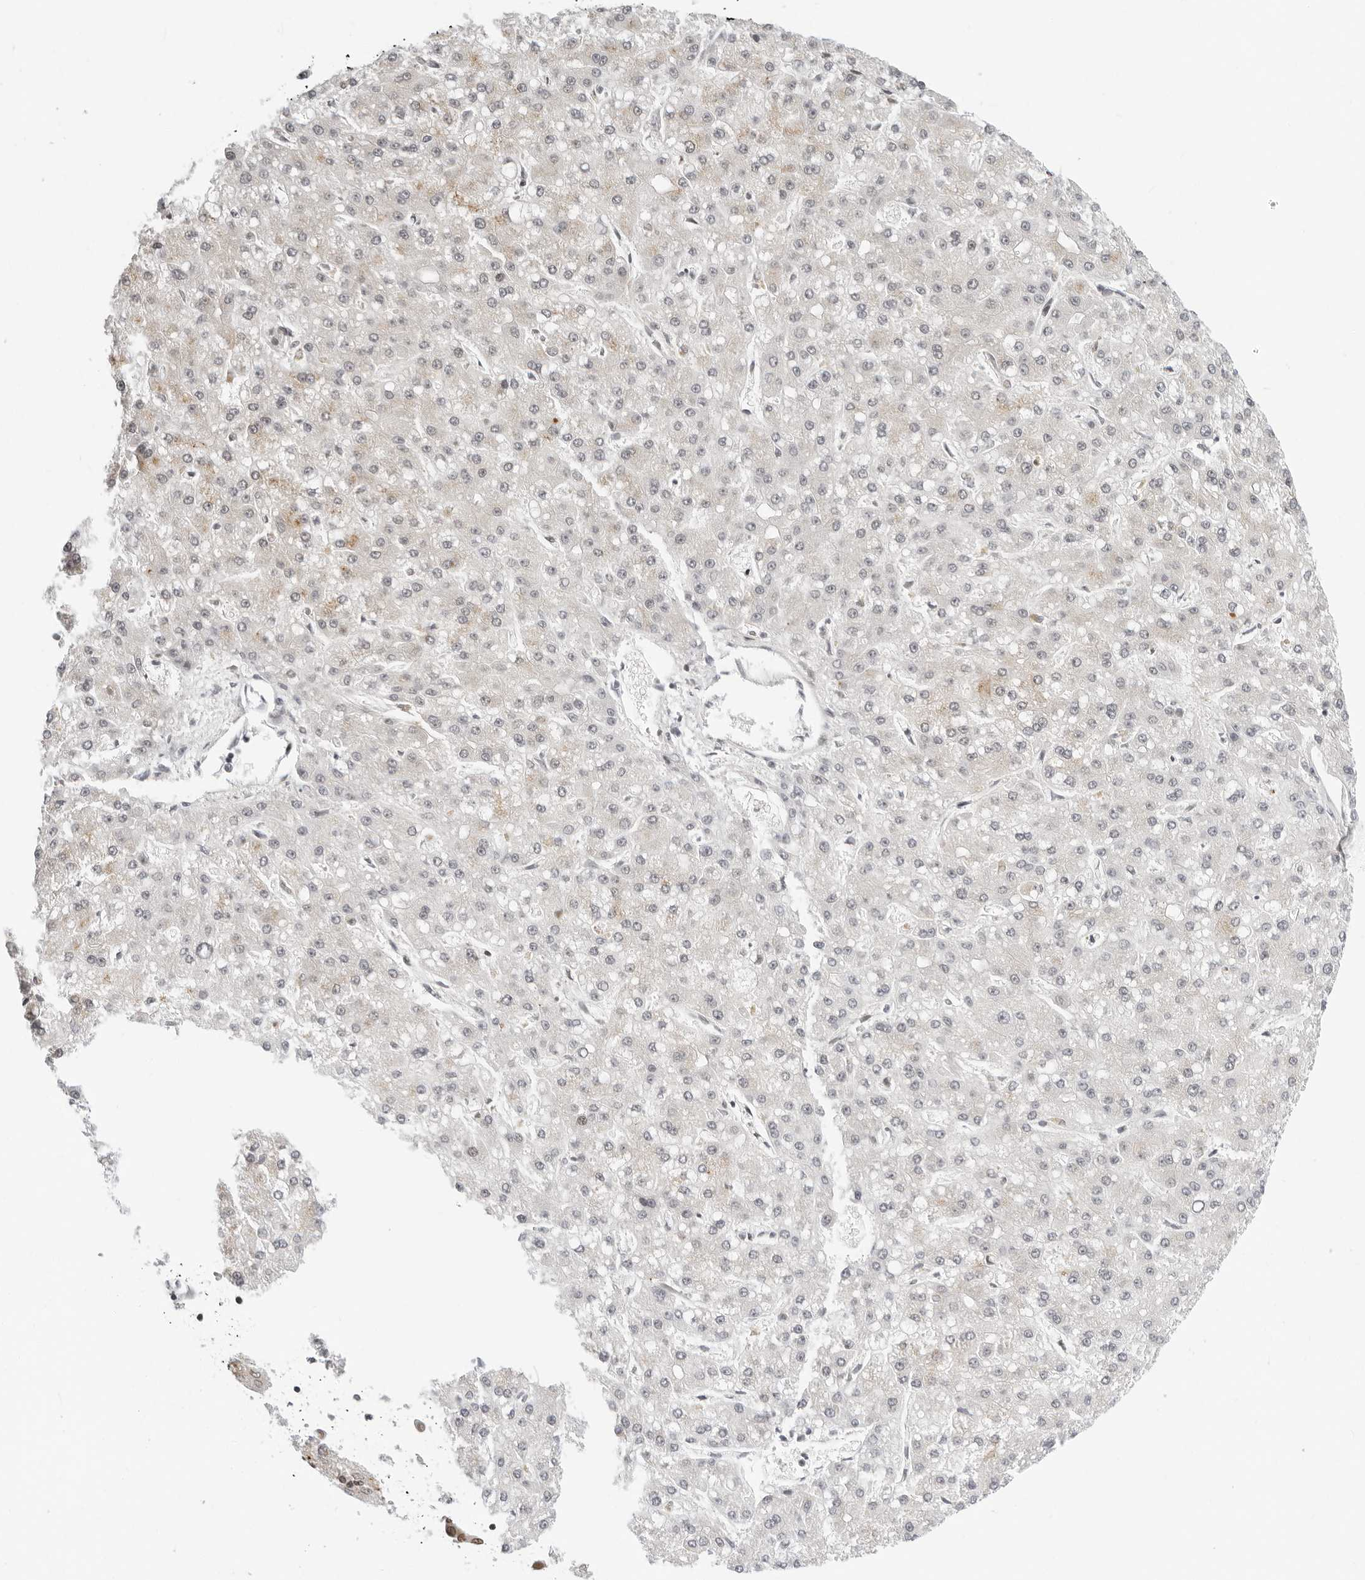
{"staining": {"intensity": "negative", "quantity": "none", "location": "none"}, "tissue": "liver cancer", "cell_type": "Tumor cells", "image_type": "cancer", "snomed": [{"axis": "morphology", "description": "Carcinoma, Hepatocellular, NOS"}, {"axis": "topography", "description": "Liver"}], "caption": "Hepatocellular carcinoma (liver) was stained to show a protein in brown. There is no significant positivity in tumor cells.", "gene": "MSH6", "patient": {"sex": "male", "age": 67}}